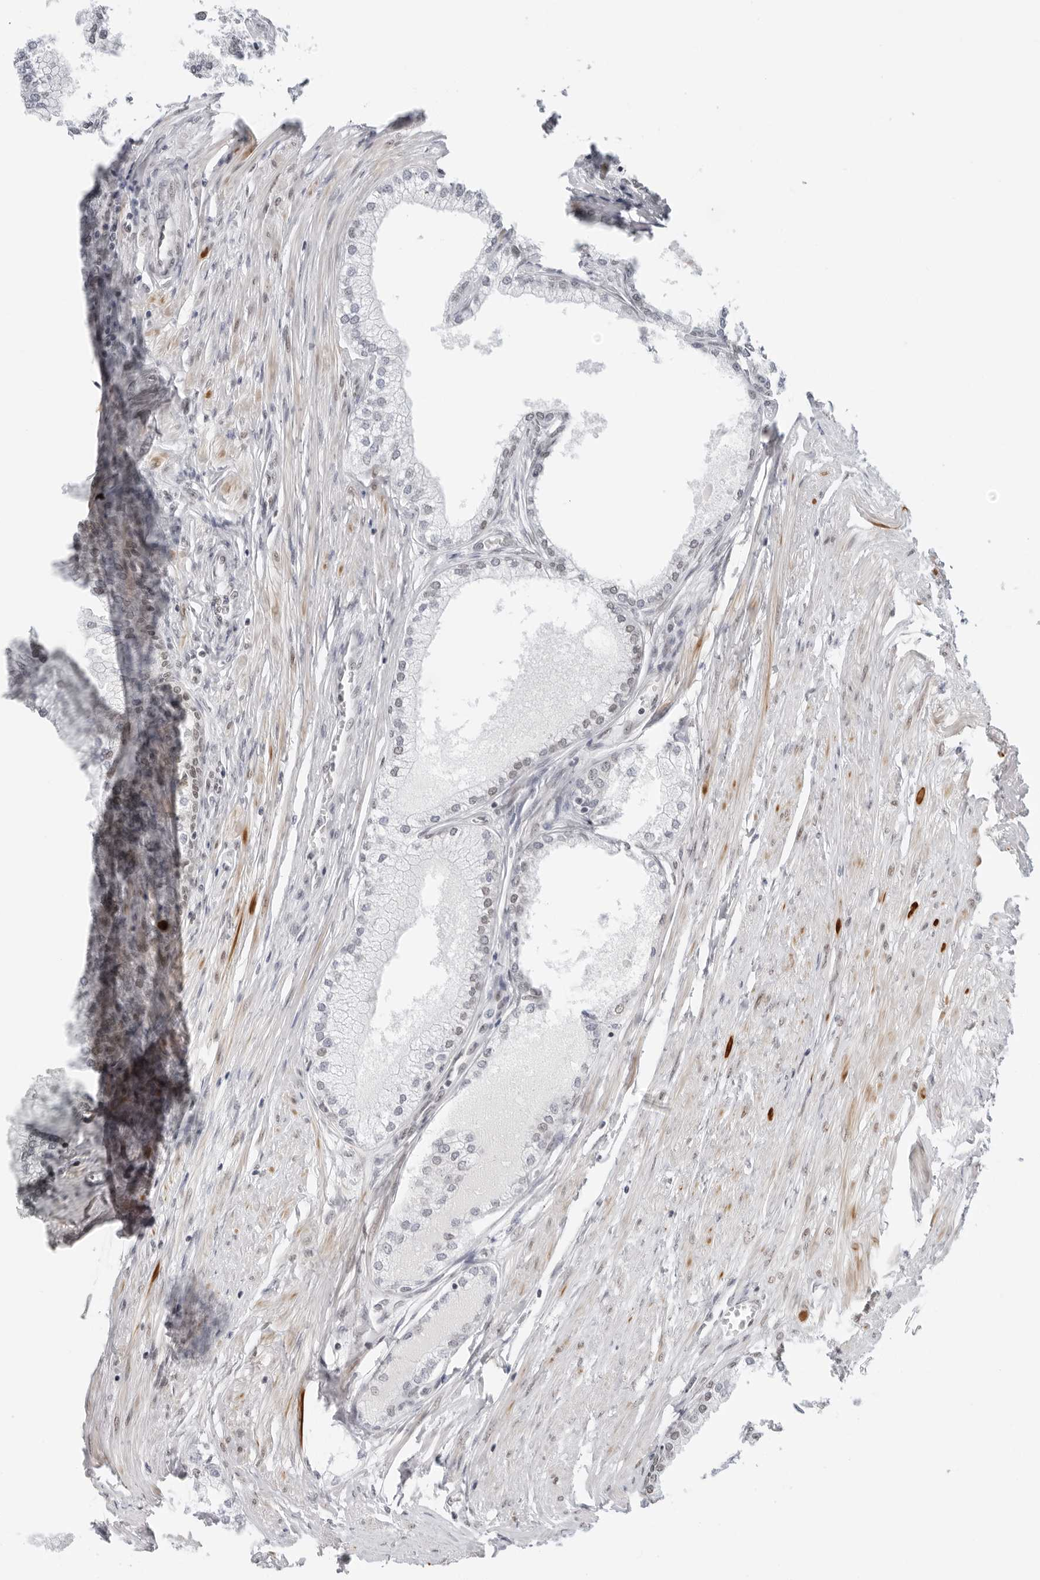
{"staining": {"intensity": "weak", "quantity": "25%-75%", "location": "nuclear"}, "tissue": "prostate", "cell_type": "Glandular cells", "image_type": "normal", "snomed": [{"axis": "morphology", "description": "Normal tissue, NOS"}, {"axis": "morphology", "description": "Urothelial carcinoma, Low grade"}, {"axis": "topography", "description": "Urinary bladder"}, {"axis": "topography", "description": "Prostate"}], "caption": "Weak nuclear positivity for a protein is identified in approximately 25%-75% of glandular cells of unremarkable prostate using IHC.", "gene": "FOXK2", "patient": {"sex": "male", "age": 60}}